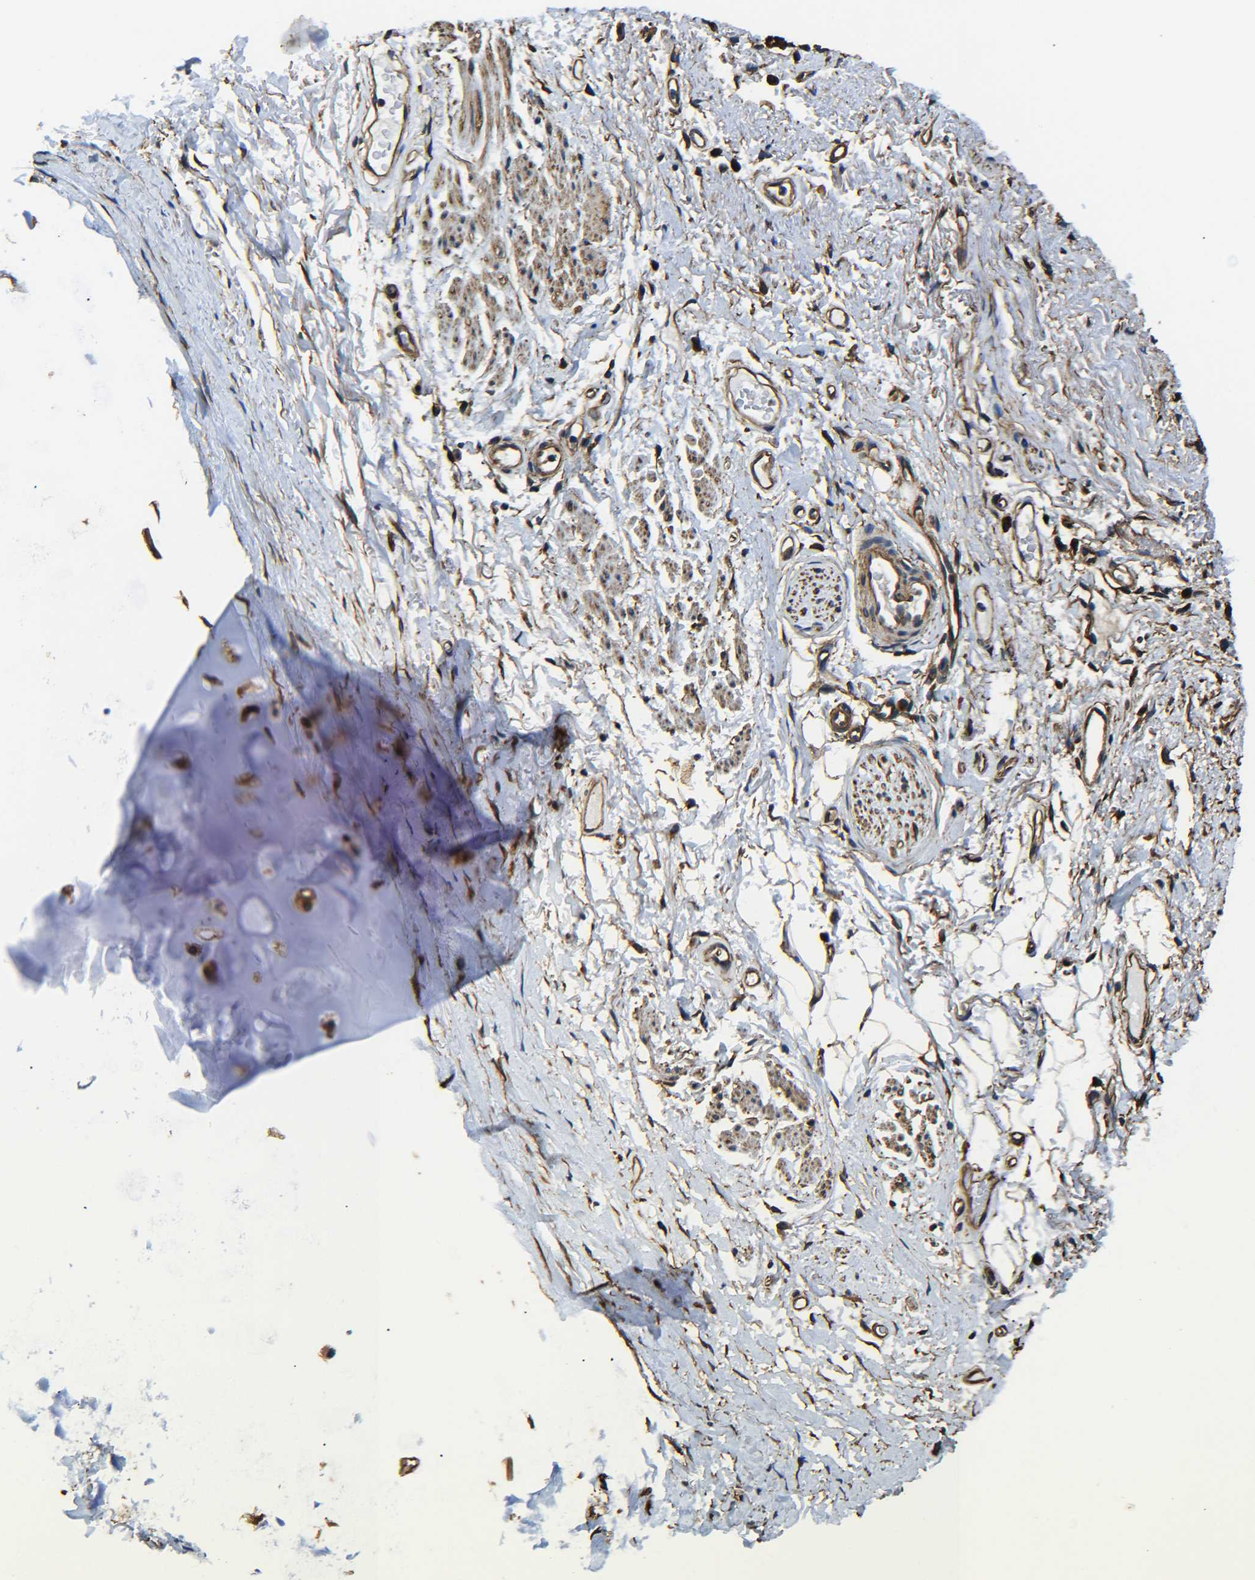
{"staining": {"intensity": "moderate", "quantity": ">75%", "location": "cytoplasmic/membranous"}, "tissue": "adipose tissue", "cell_type": "Adipocytes", "image_type": "normal", "snomed": [{"axis": "morphology", "description": "Normal tissue, NOS"}, {"axis": "topography", "description": "Cartilage tissue"}, {"axis": "topography", "description": "Bronchus"}], "caption": "Immunohistochemistry (IHC) of unremarkable human adipose tissue demonstrates medium levels of moderate cytoplasmic/membranous positivity in approximately >75% of adipocytes. The protein is stained brown, and the nuclei are stained in blue (DAB IHC with brightfield microscopy, high magnification).", "gene": "TUBB", "patient": {"sex": "female", "age": 73}}